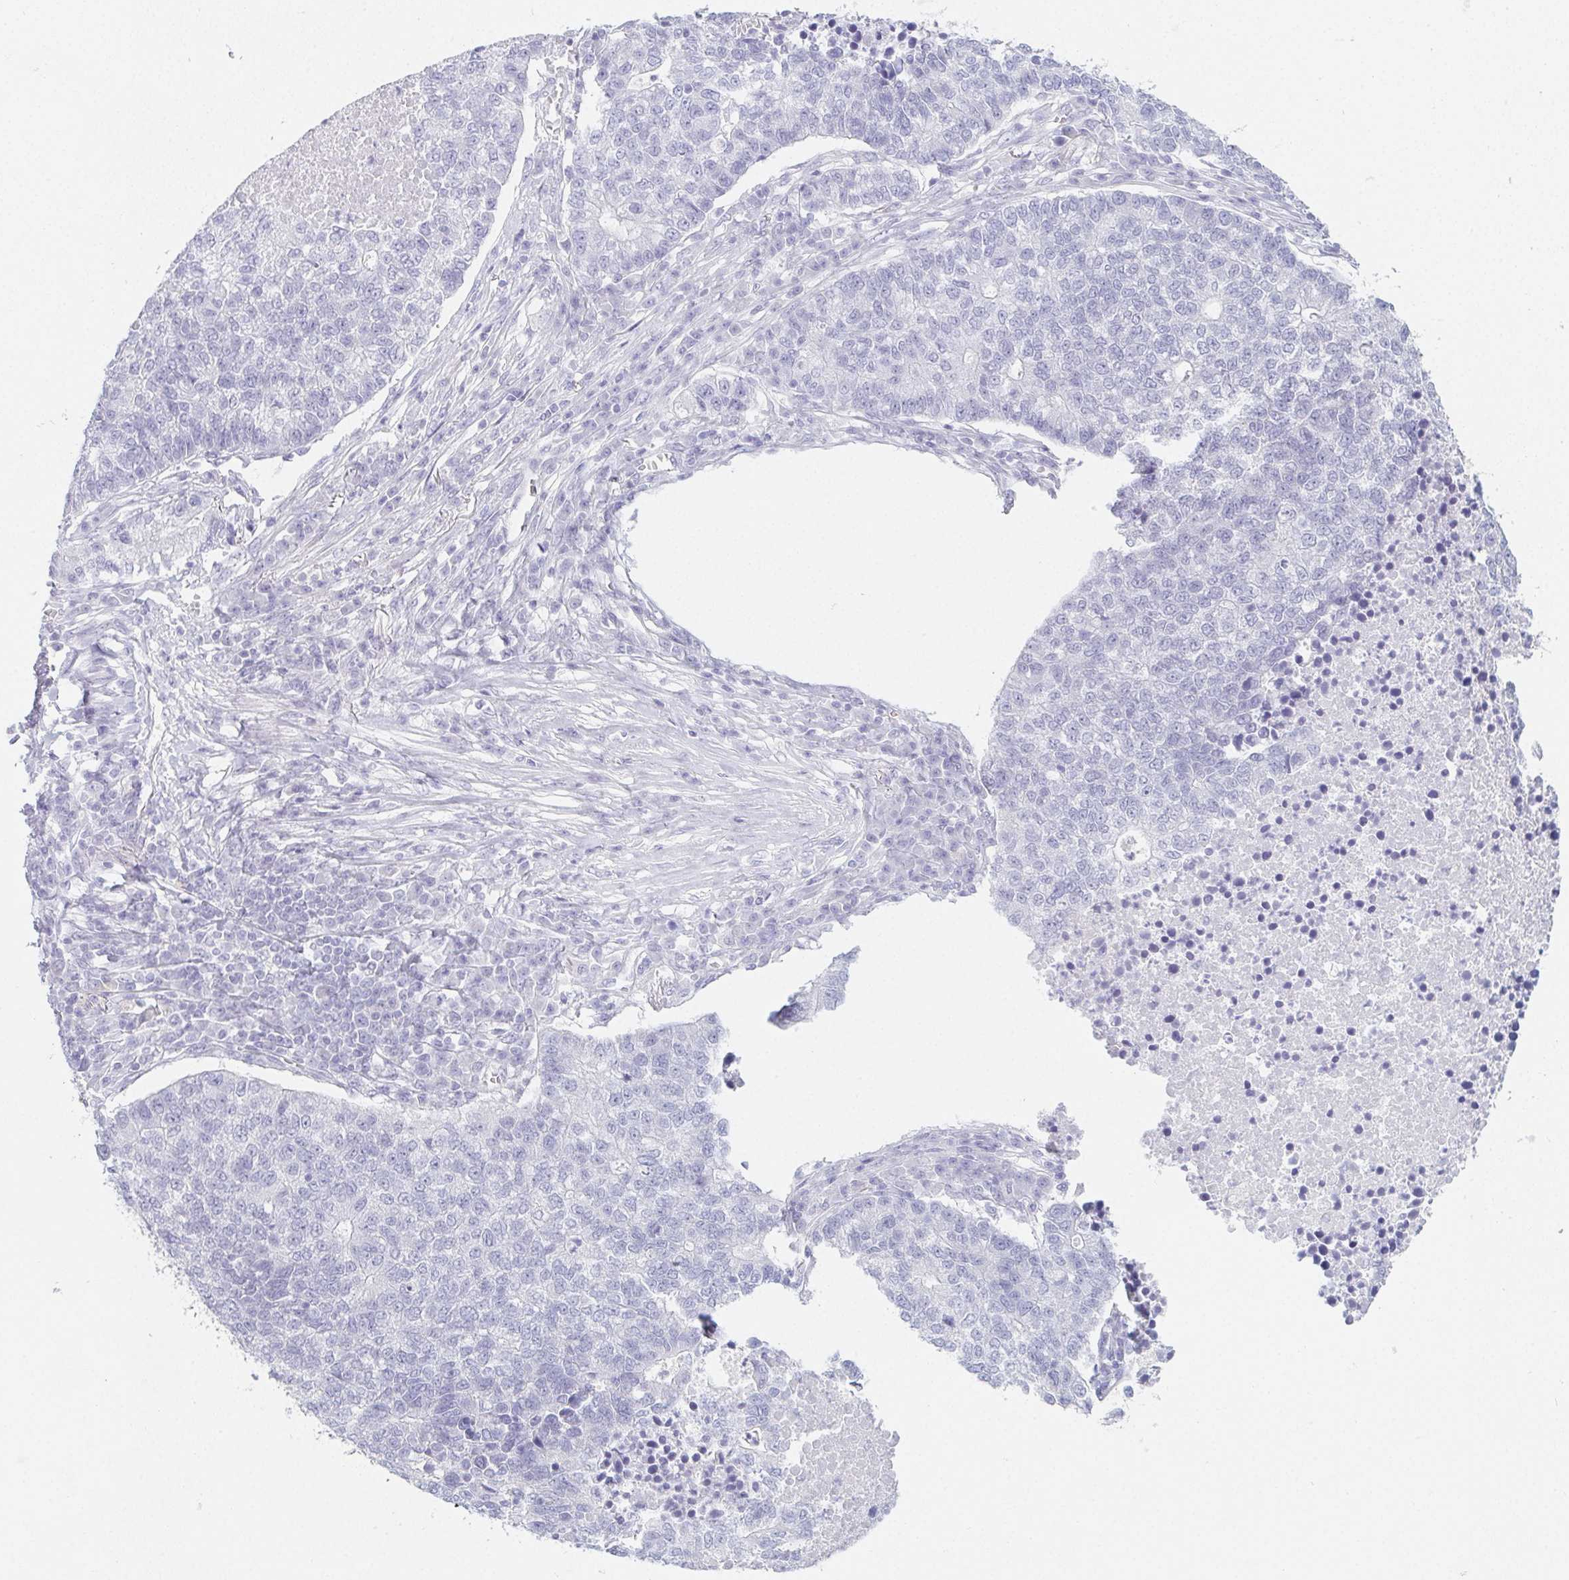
{"staining": {"intensity": "negative", "quantity": "none", "location": "none"}, "tissue": "lung cancer", "cell_type": "Tumor cells", "image_type": "cancer", "snomed": [{"axis": "morphology", "description": "Adenocarcinoma, NOS"}, {"axis": "topography", "description": "Lung"}], "caption": "Lung adenocarcinoma stained for a protein using IHC displays no expression tumor cells.", "gene": "GLIPR1L1", "patient": {"sex": "male", "age": 57}}